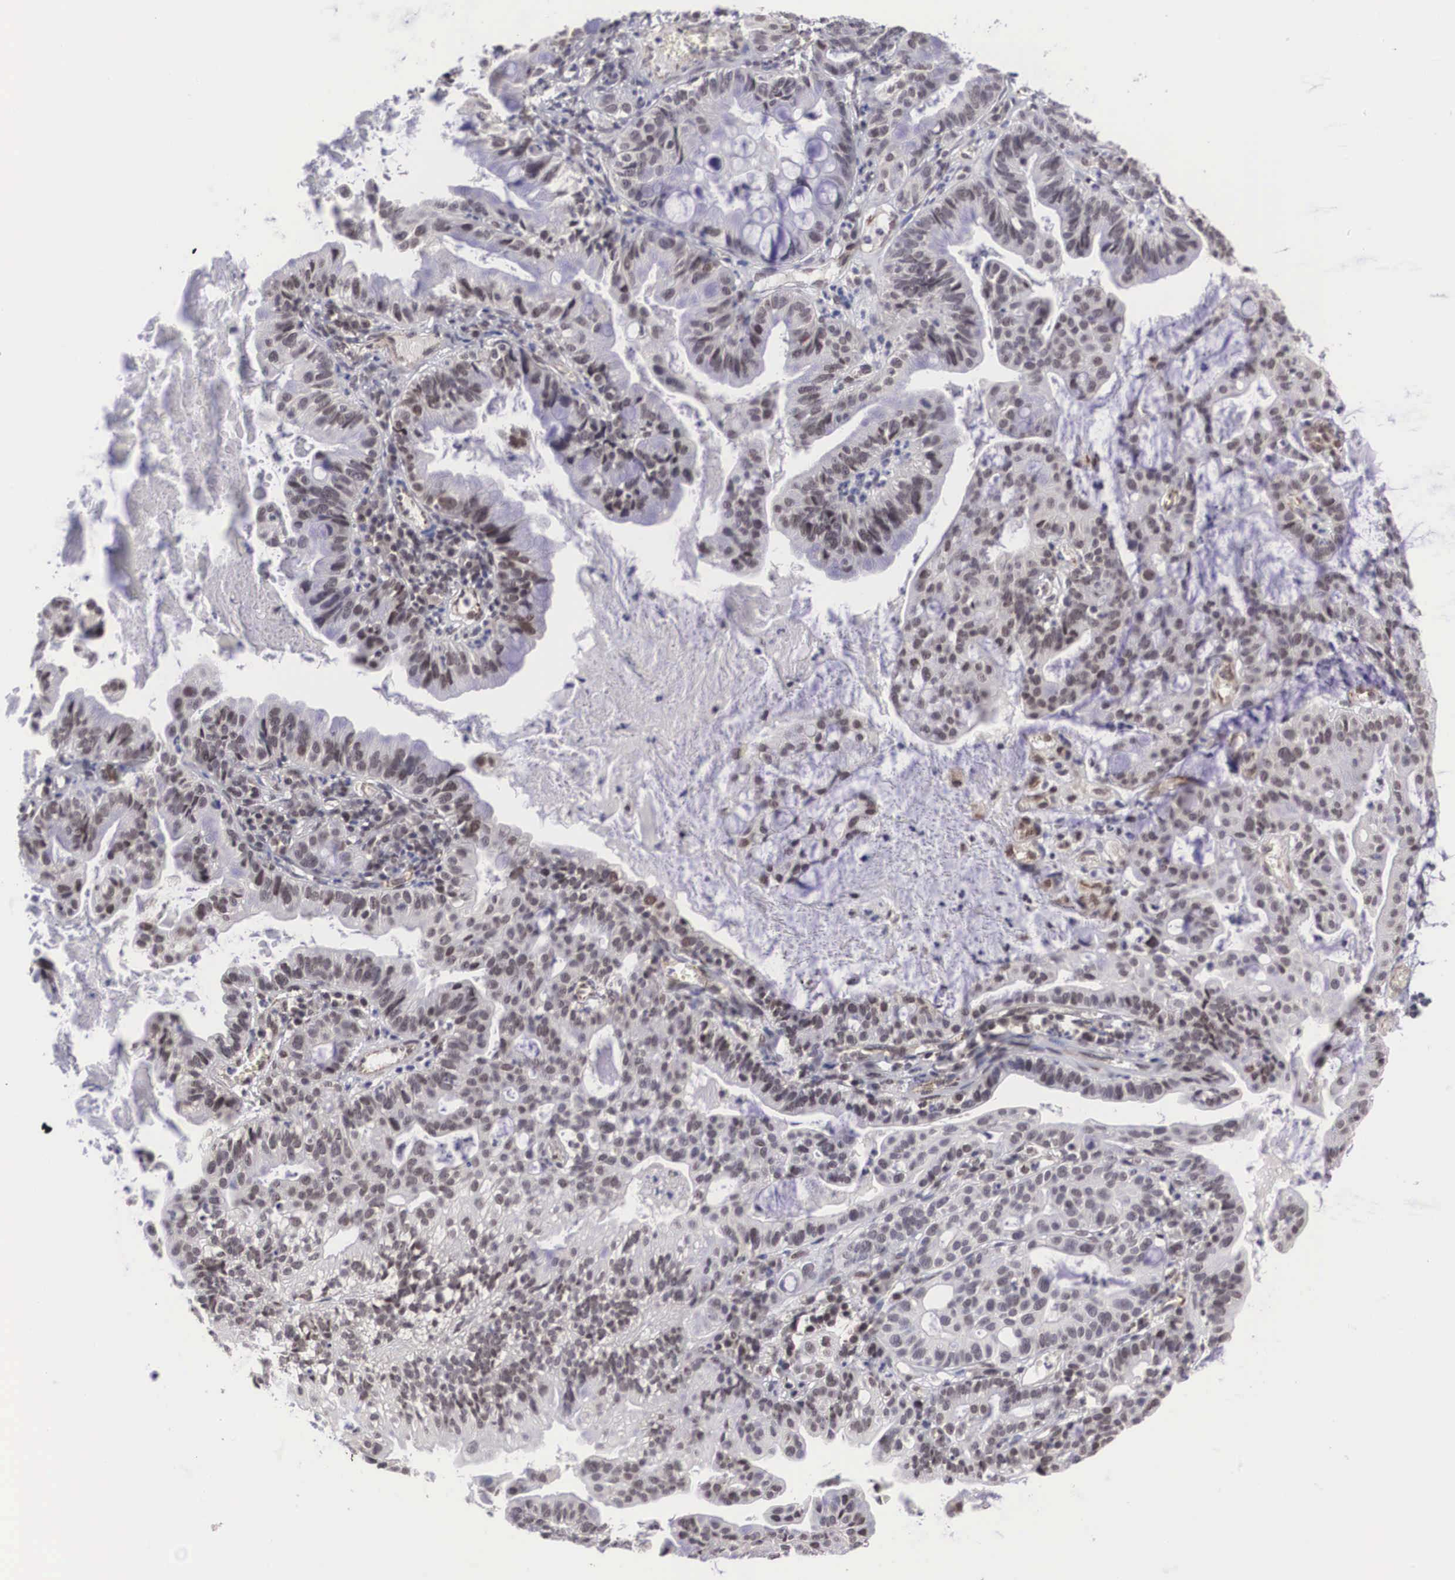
{"staining": {"intensity": "negative", "quantity": "none", "location": "none"}, "tissue": "cervical cancer", "cell_type": "Tumor cells", "image_type": "cancer", "snomed": [{"axis": "morphology", "description": "Adenocarcinoma, NOS"}, {"axis": "topography", "description": "Cervix"}], "caption": "Immunohistochemistry photomicrograph of neoplastic tissue: cervical cancer (adenocarcinoma) stained with DAB displays no significant protein positivity in tumor cells.", "gene": "MORC2", "patient": {"sex": "female", "age": 41}}